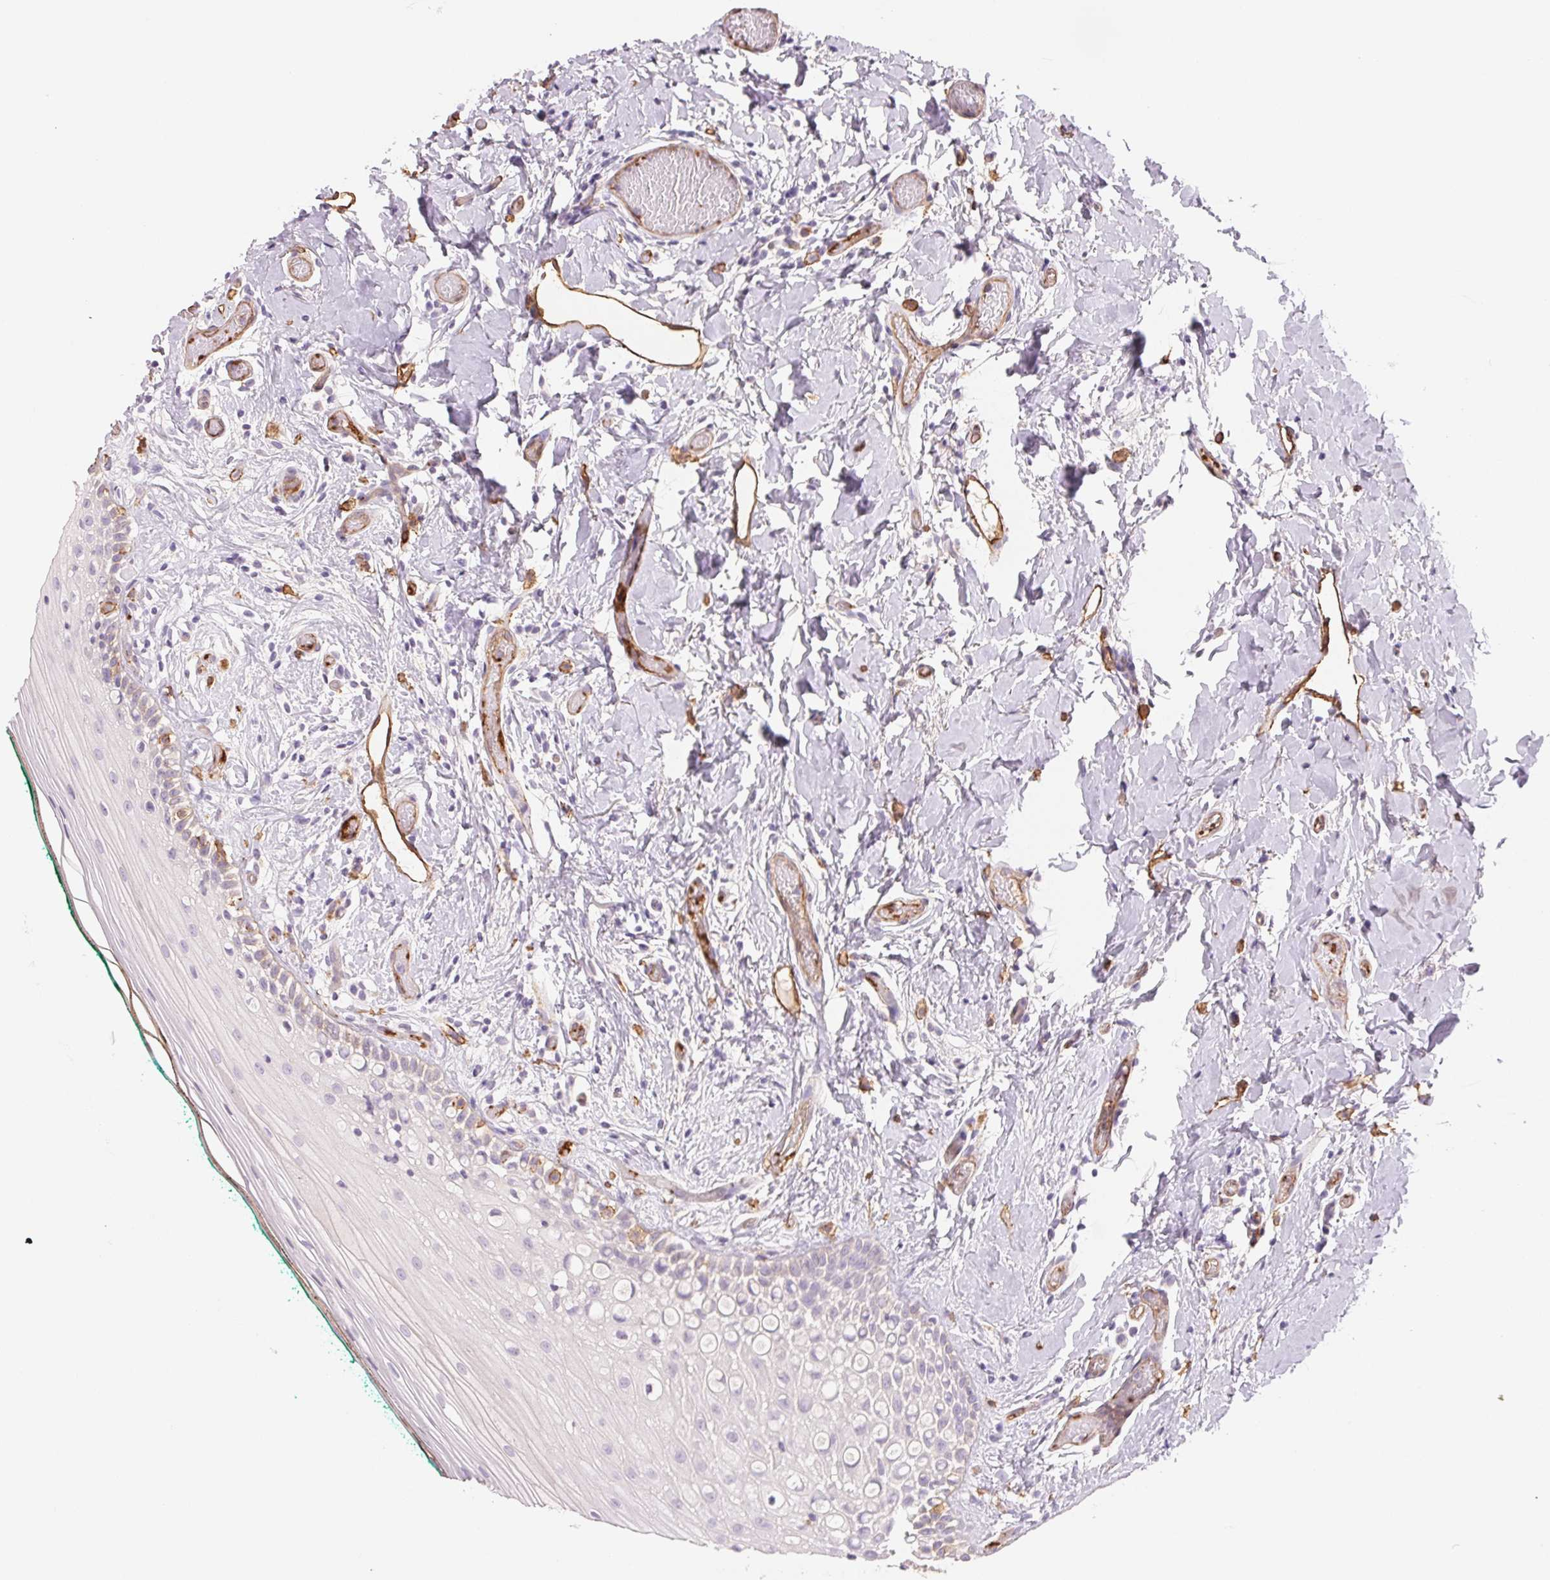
{"staining": {"intensity": "negative", "quantity": "none", "location": "none"}, "tissue": "oral mucosa", "cell_type": "Squamous epithelial cells", "image_type": "normal", "snomed": [{"axis": "morphology", "description": "Normal tissue, NOS"}, {"axis": "topography", "description": "Oral tissue"}], "caption": "This is an IHC micrograph of benign oral mucosa. There is no expression in squamous epithelial cells.", "gene": "ANKRD13B", "patient": {"sex": "female", "age": 83}}